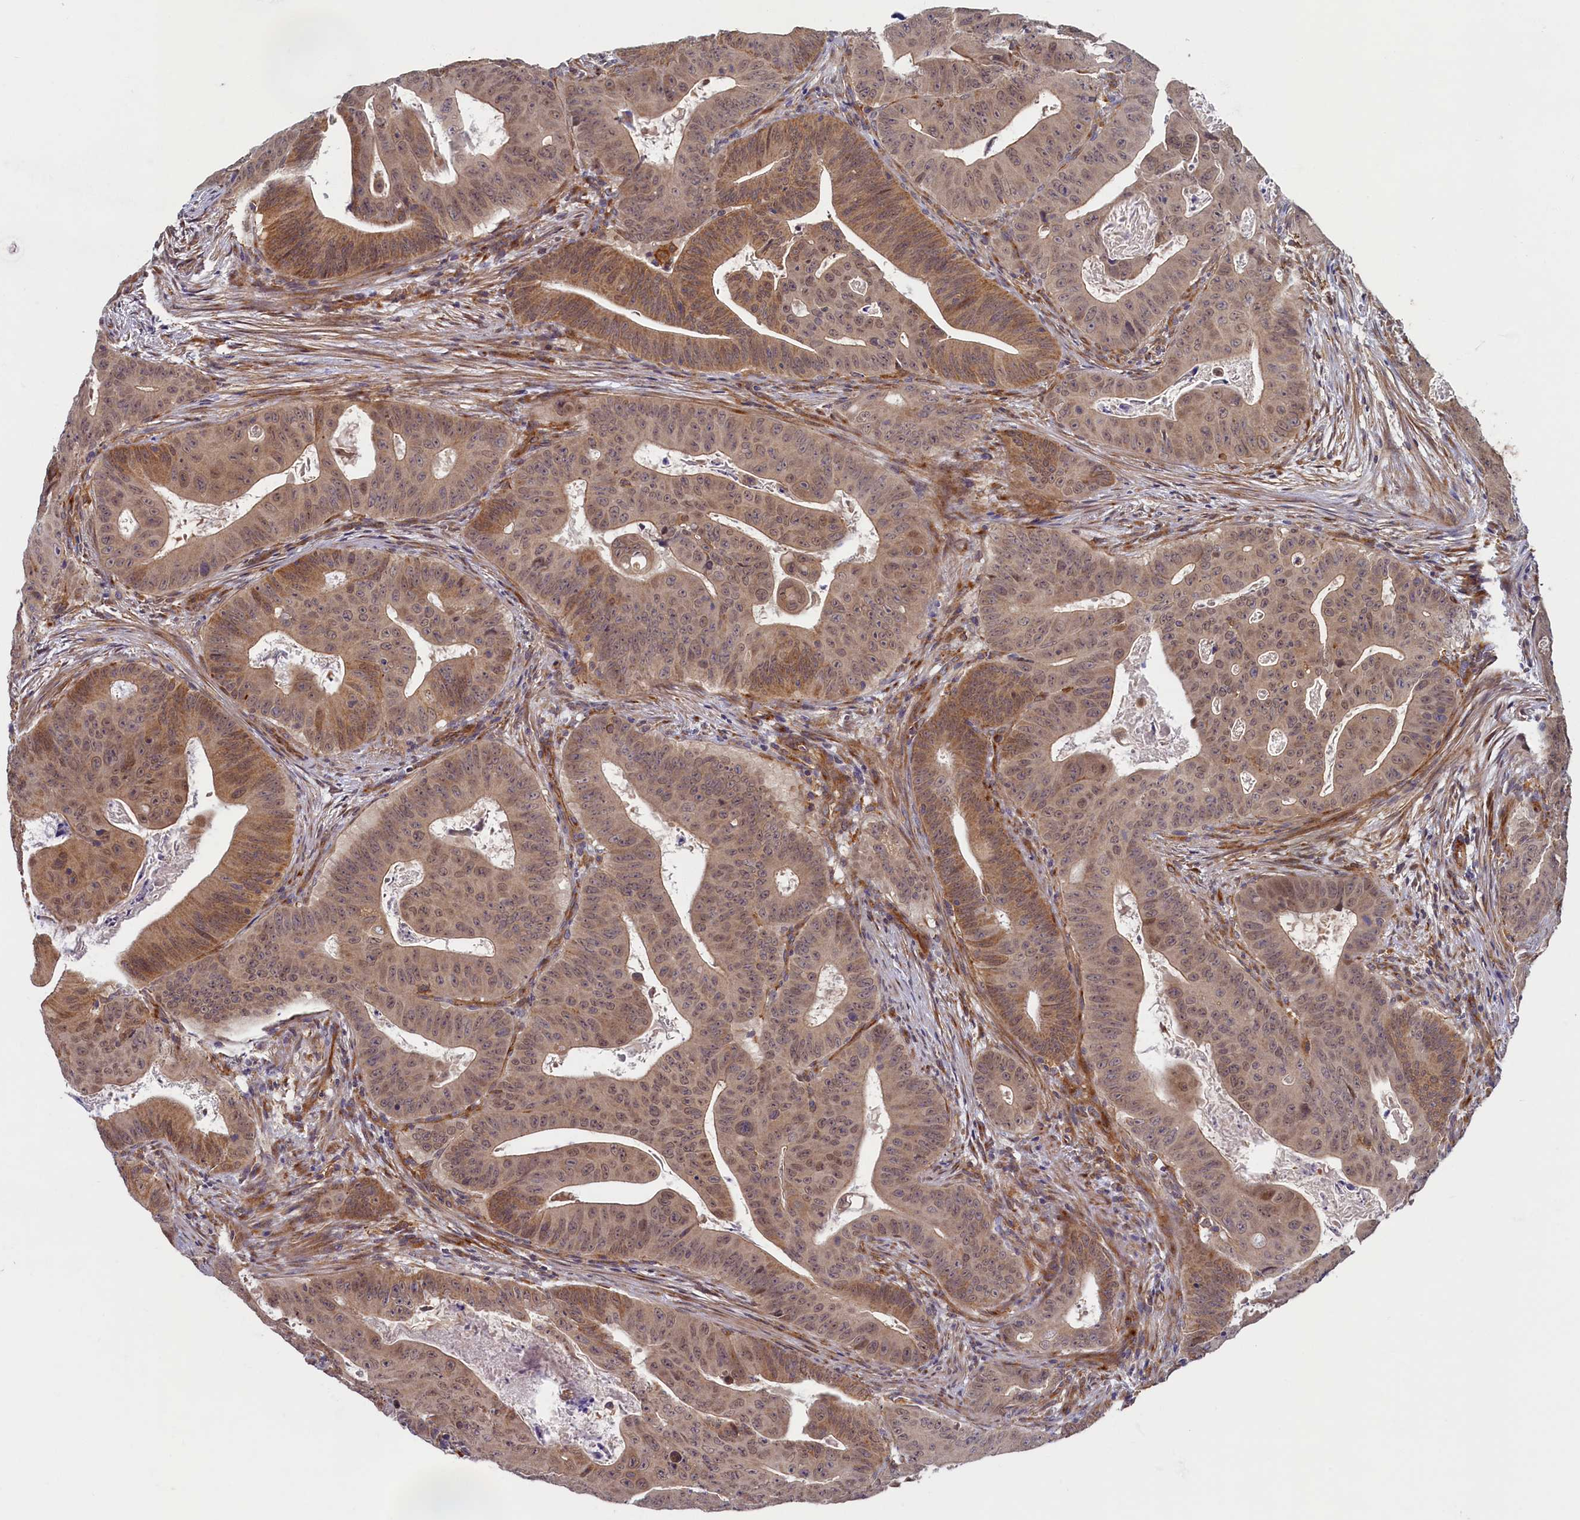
{"staining": {"intensity": "moderate", "quantity": ">75%", "location": "cytoplasmic/membranous,nuclear"}, "tissue": "colorectal cancer", "cell_type": "Tumor cells", "image_type": "cancer", "snomed": [{"axis": "morphology", "description": "Adenocarcinoma, NOS"}, {"axis": "topography", "description": "Rectum"}], "caption": "Colorectal adenocarcinoma was stained to show a protein in brown. There is medium levels of moderate cytoplasmic/membranous and nuclear expression in about >75% of tumor cells.", "gene": "STX12", "patient": {"sex": "female", "age": 75}}